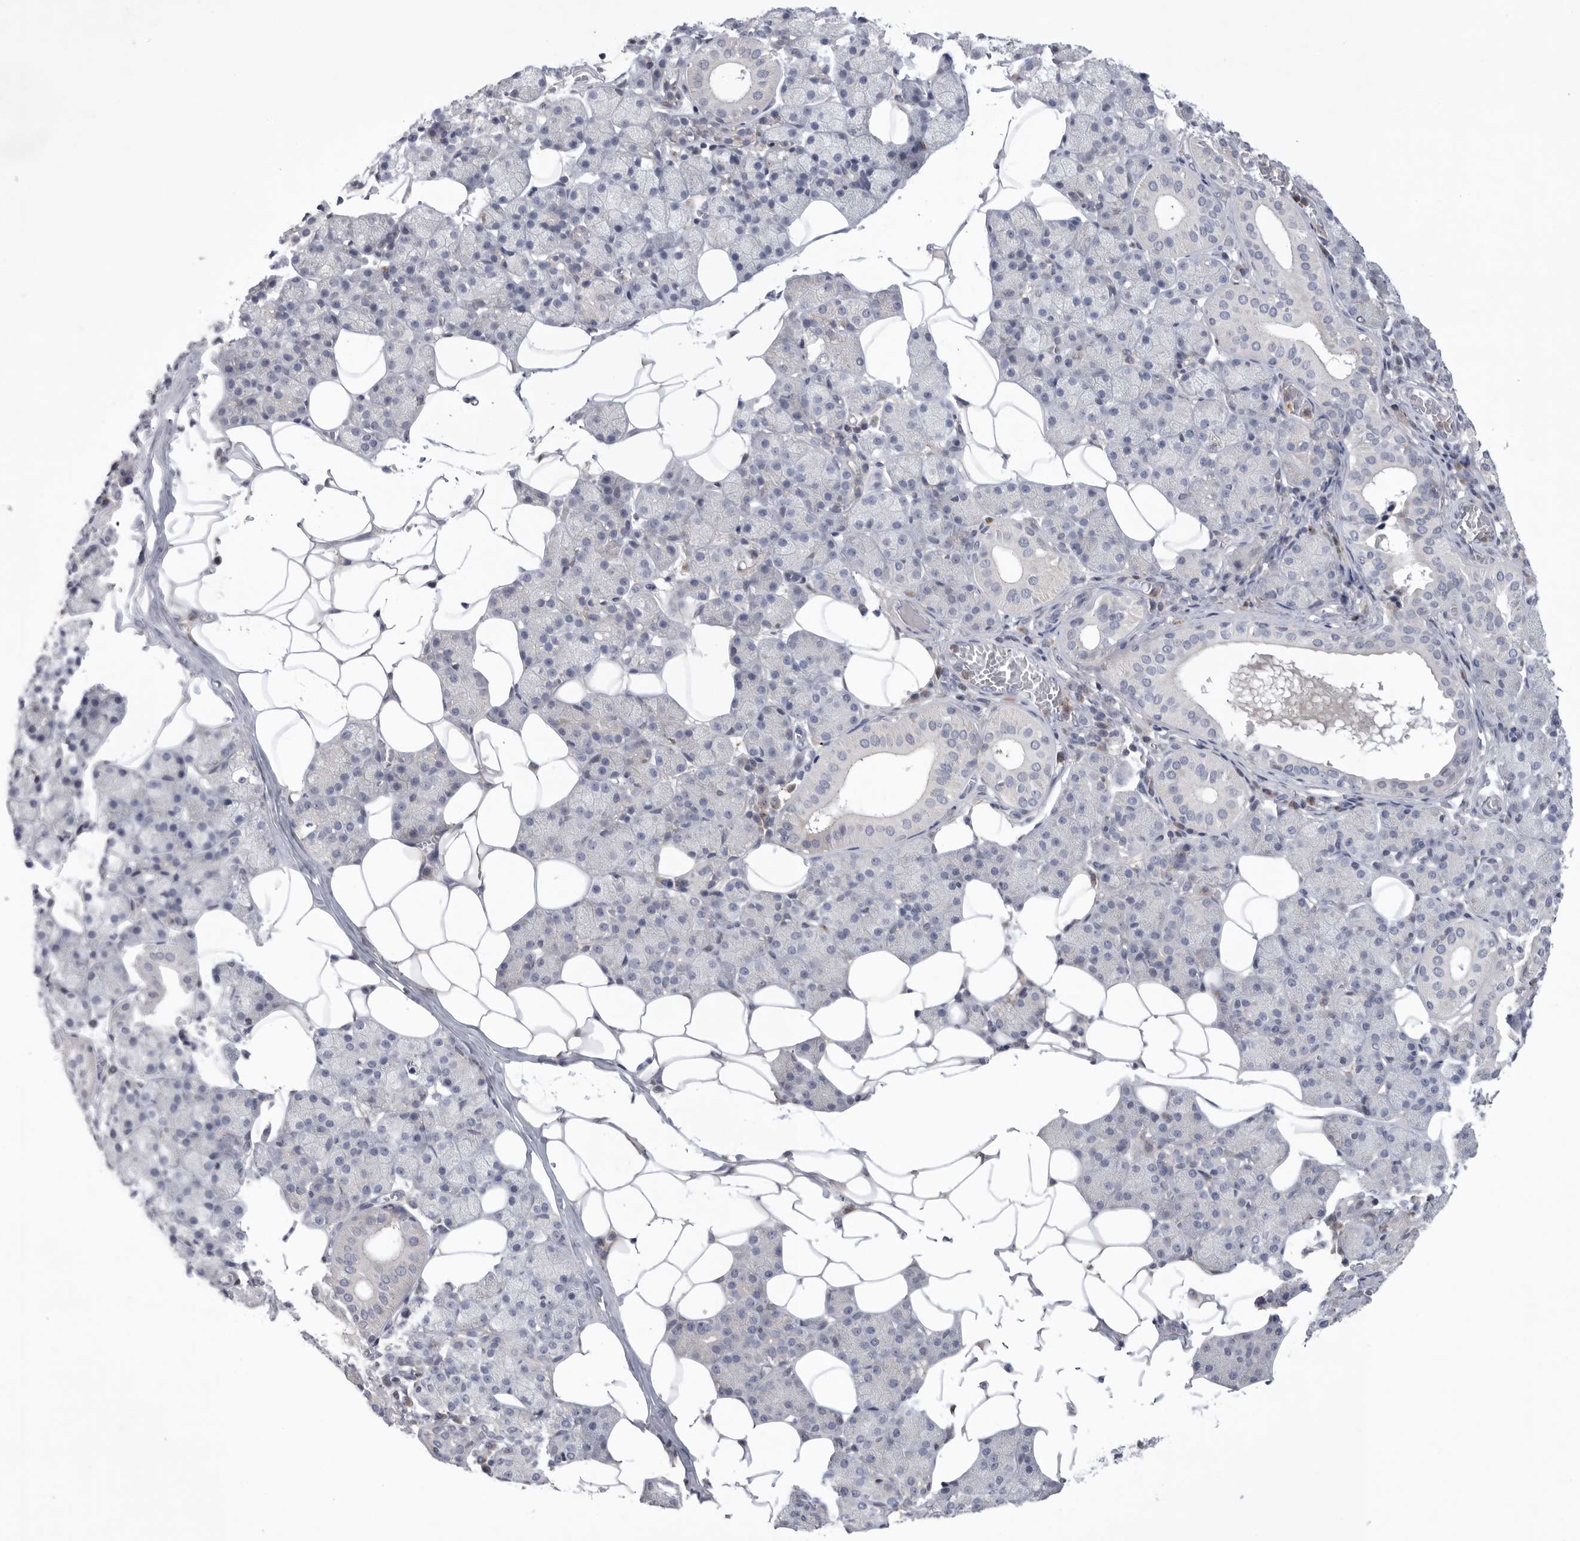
{"staining": {"intensity": "negative", "quantity": "none", "location": "none"}, "tissue": "salivary gland", "cell_type": "Glandular cells", "image_type": "normal", "snomed": [{"axis": "morphology", "description": "Normal tissue, NOS"}, {"axis": "topography", "description": "Salivary gland"}], "caption": "This image is of unremarkable salivary gland stained with immunohistochemistry (IHC) to label a protein in brown with the nuclei are counter-stained blue. There is no staining in glandular cells.", "gene": "SIGLEC10", "patient": {"sex": "female", "age": 33}}